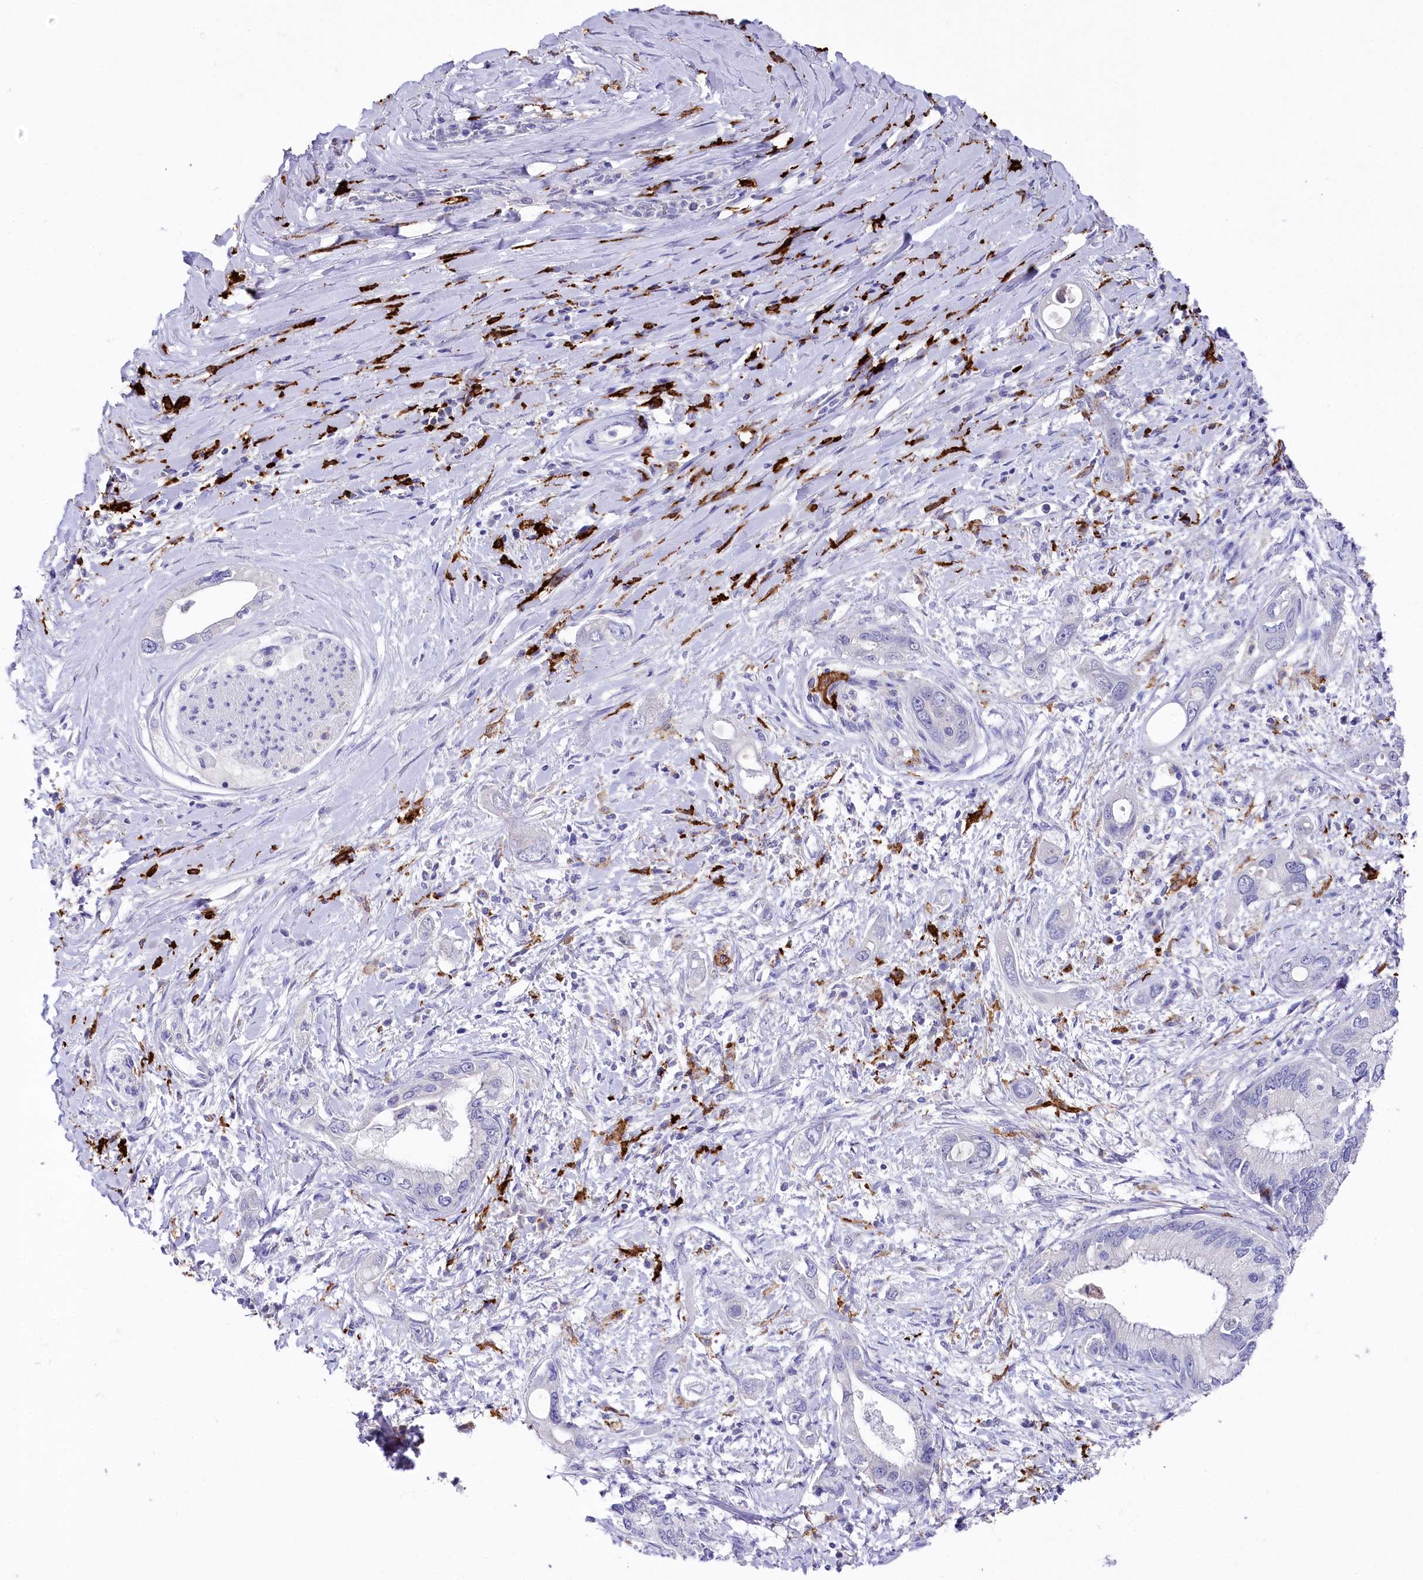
{"staining": {"intensity": "negative", "quantity": "none", "location": "none"}, "tissue": "pancreatic cancer", "cell_type": "Tumor cells", "image_type": "cancer", "snomed": [{"axis": "morphology", "description": "Inflammation, NOS"}, {"axis": "morphology", "description": "Adenocarcinoma, NOS"}, {"axis": "topography", "description": "Pancreas"}], "caption": "Immunohistochemical staining of pancreatic adenocarcinoma displays no significant expression in tumor cells.", "gene": "CLEC4M", "patient": {"sex": "female", "age": 56}}